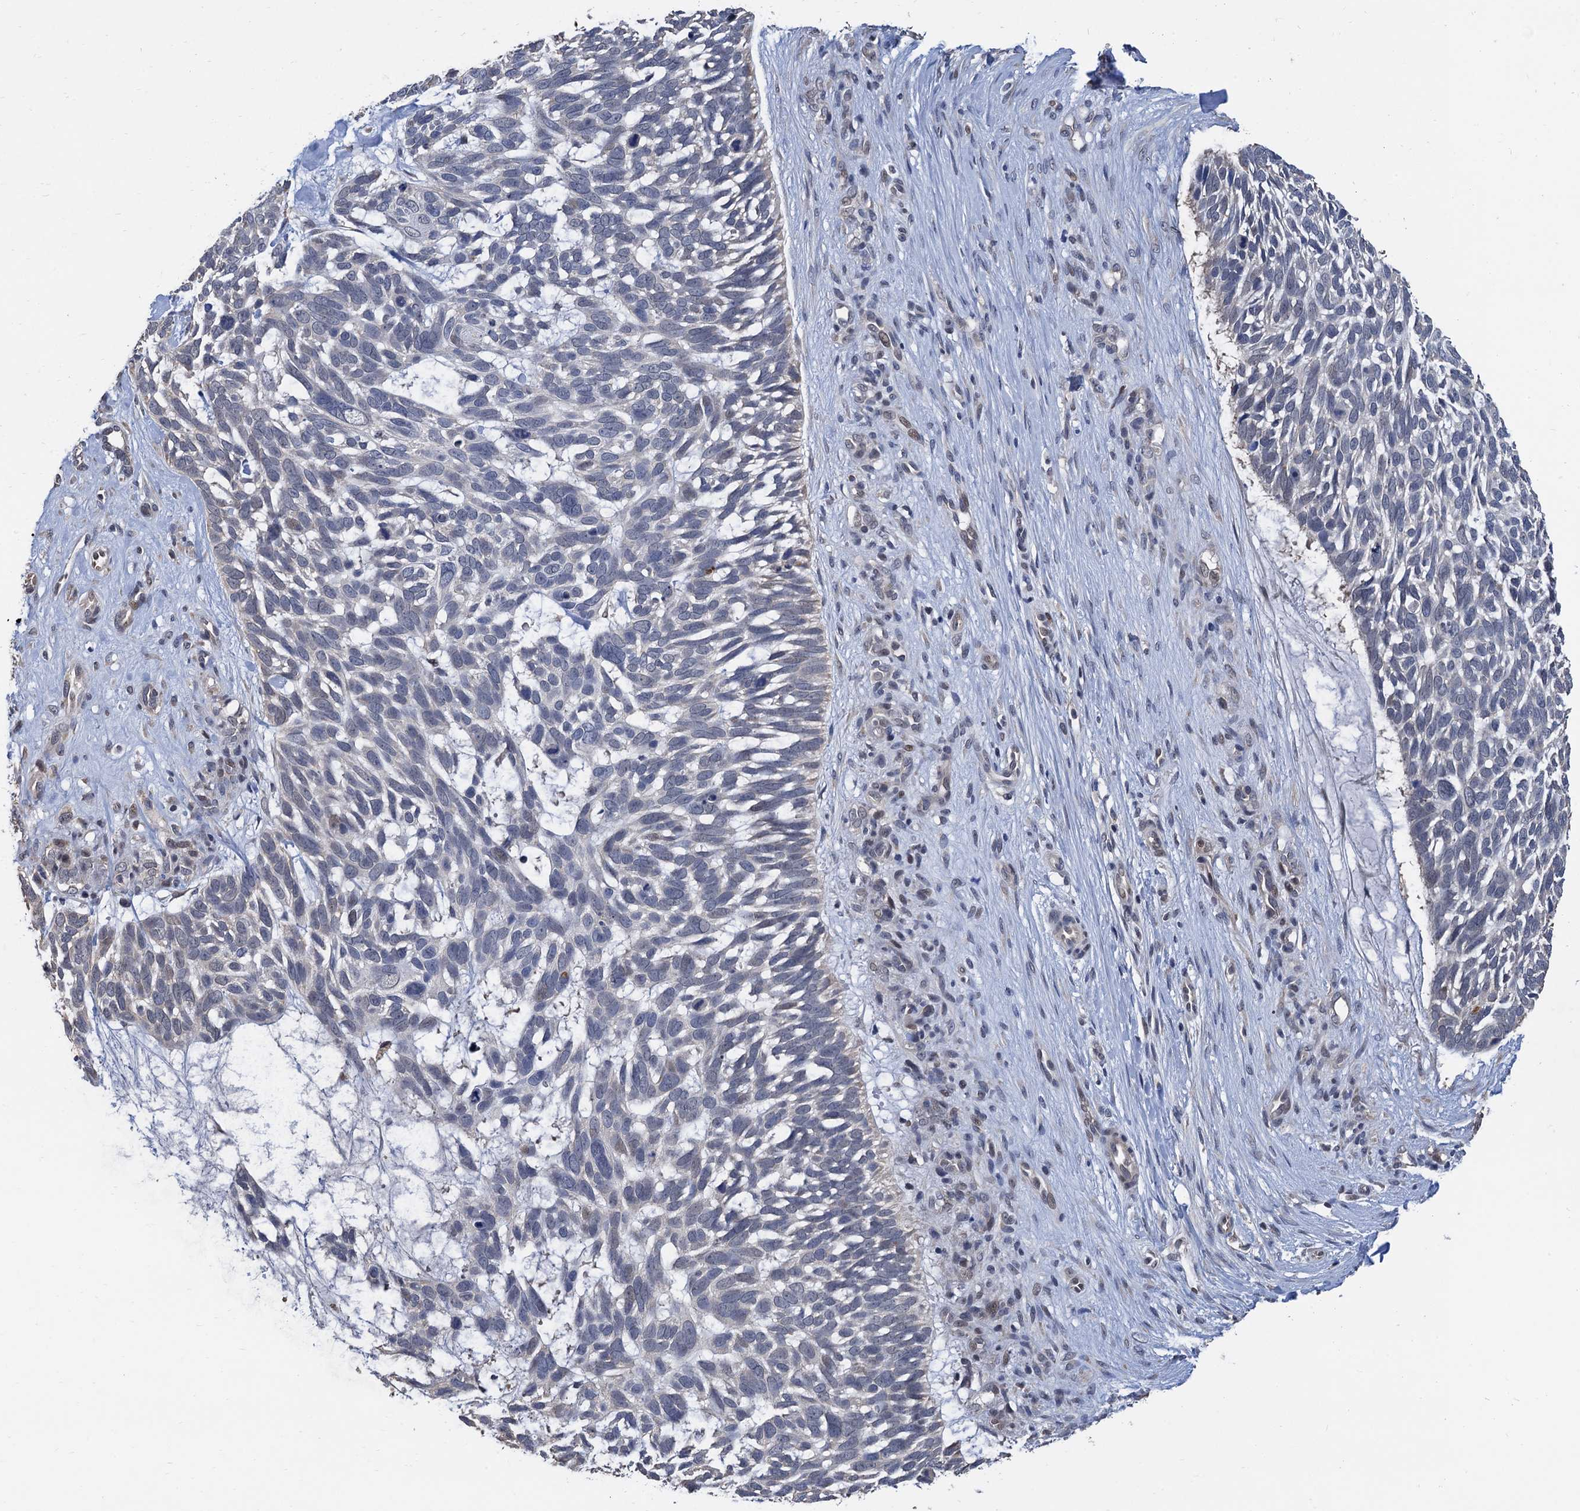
{"staining": {"intensity": "negative", "quantity": "none", "location": "none"}, "tissue": "skin cancer", "cell_type": "Tumor cells", "image_type": "cancer", "snomed": [{"axis": "morphology", "description": "Basal cell carcinoma"}, {"axis": "topography", "description": "Skin"}], "caption": "IHC image of neoplastic tissue: skin cancer stained with DAB (3,3'-diaminobenzidine) demonstrates no significant protein staining in tumor cells.", "gene": "TSEN34", "patient": {"sex": "male", "age": 88}}